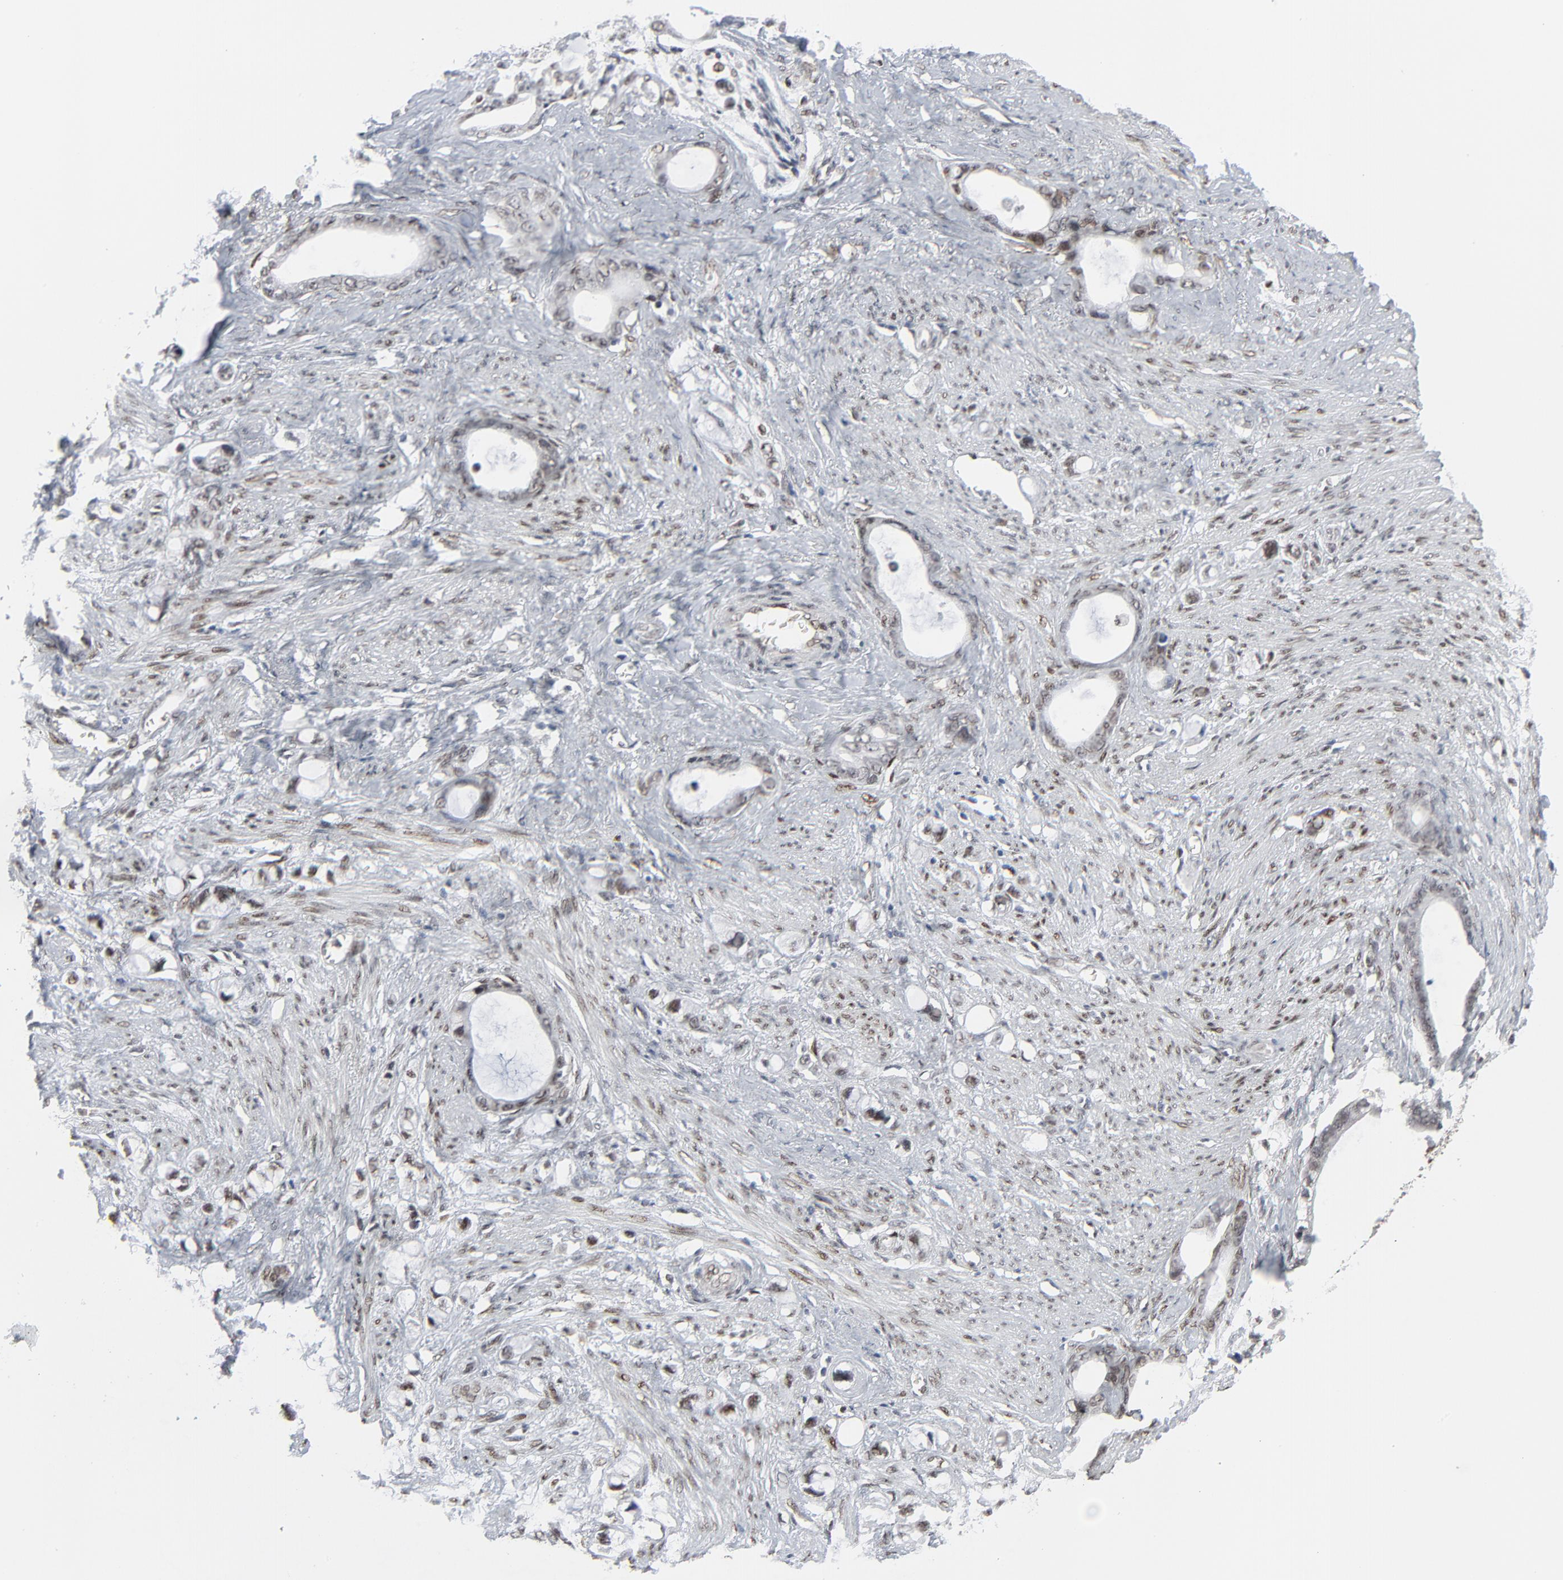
{"staining": {"intensity": "weak", "quantity": "25%-75%", "location": "nuclear"}, "tissue": "stomach cancer", "cell_type": "Tumor cells", "image_type": "cancer", "snomed": [{"axis": "morphology", "description": "Adenocarcinoma, NOS"}, {"axis": "topography", "description": "Stomach"}], "caption": "There is low levels of weak nuclear expression in tumor cells of stomach cancer (adenocarcinoma), as demonstrated by immunohistochemical staining (brown color).", "gene": "CUX1", "patient": {"sex": "female", "age": 75}}